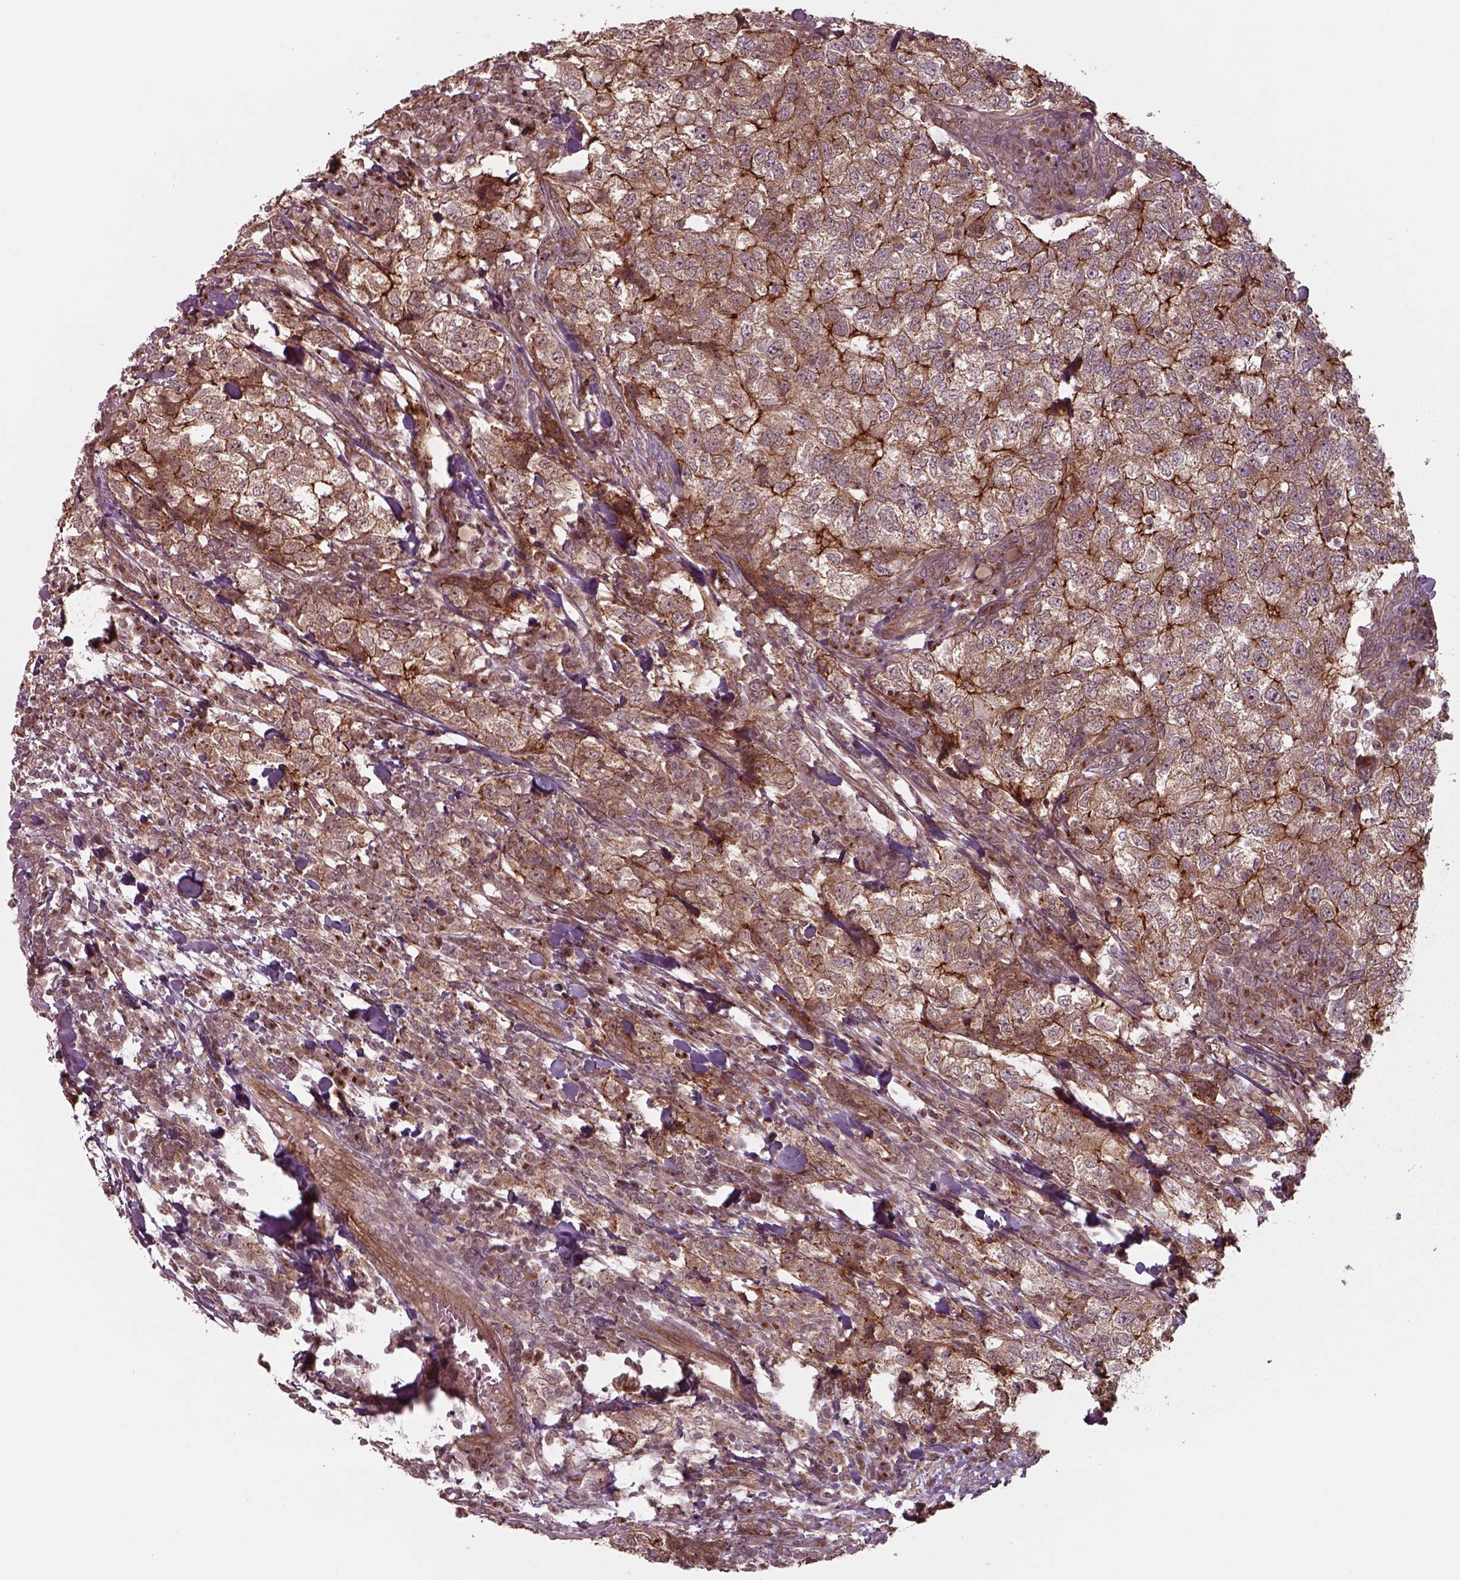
{"staining": {"intensity": "strong", "quantity": ">75%", "location": "cytoplasmic/membranous"}, "tissue": "breast cancer", "cell_type": "Tumor cells", "image_type": "cancer", "snomed": [{"axis": "morphology", "description": "Duct carcinoma"}, {"axis": "topography", "description": "Breast"}], "caption": "A brown stain shows strong cytoplasmic/membranous positivity of a protein in human breast cancer tumor cells.", "gene": "CHMP3", "patient": {"sex": "female", "age": 30}}